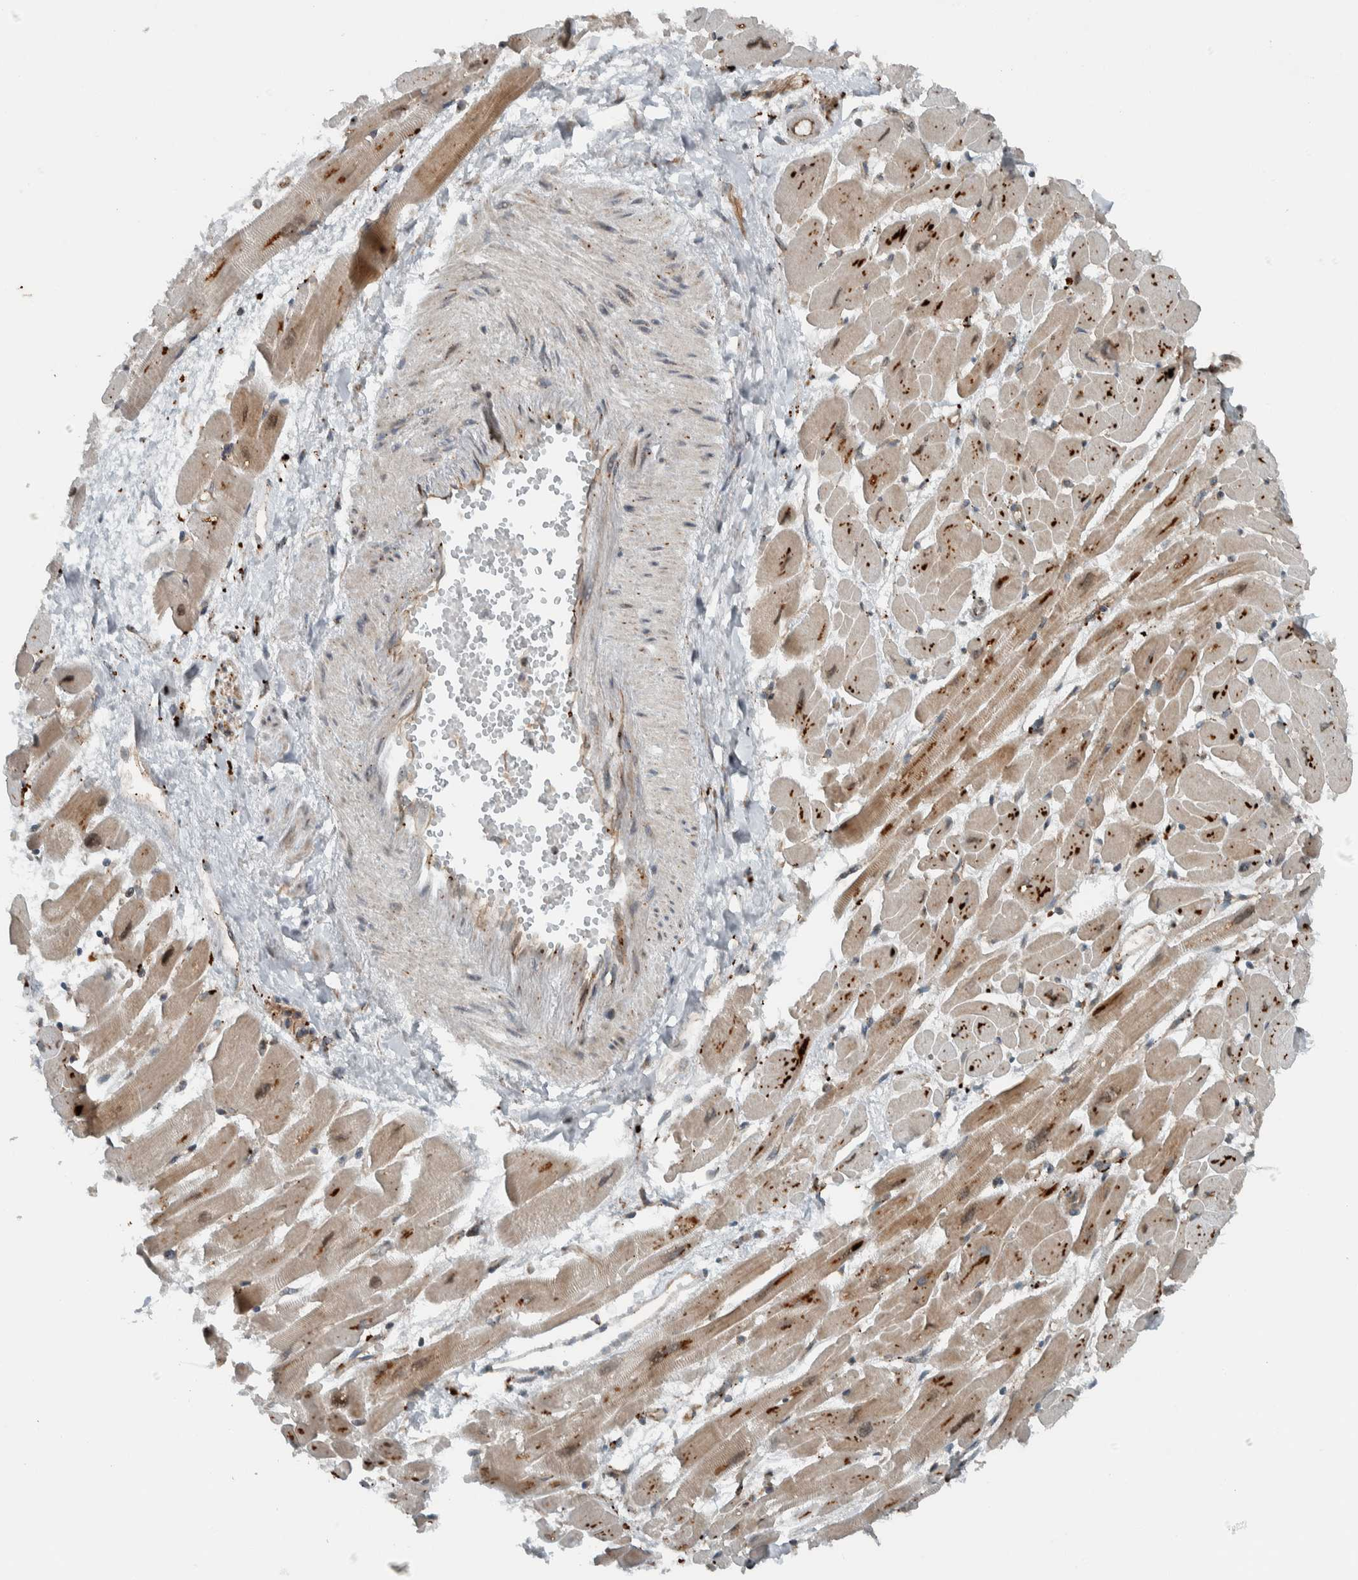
{"staining": {"intensity": "moderate", "quantity": ">75%", "location": "cytoplasmic/membranous"}, "tissue": "heart muscle", "cell_type": "Cardiomyocytes", "image_type": "normal", "snomed": [{"axis": "morphology", "description": "Normal tissue, NOS"}, {"axis": "topography", "description": "Heart"}], "caption": "Cardiomyocytes display medium levels of moderate cytoplasmic/membranous staining in approximately >75% of cells in unremarkable heart muscle. Nuclei are stained in blue.", "gene": "GIGYF1", "patient": {"sex": "female", "age": 54}}